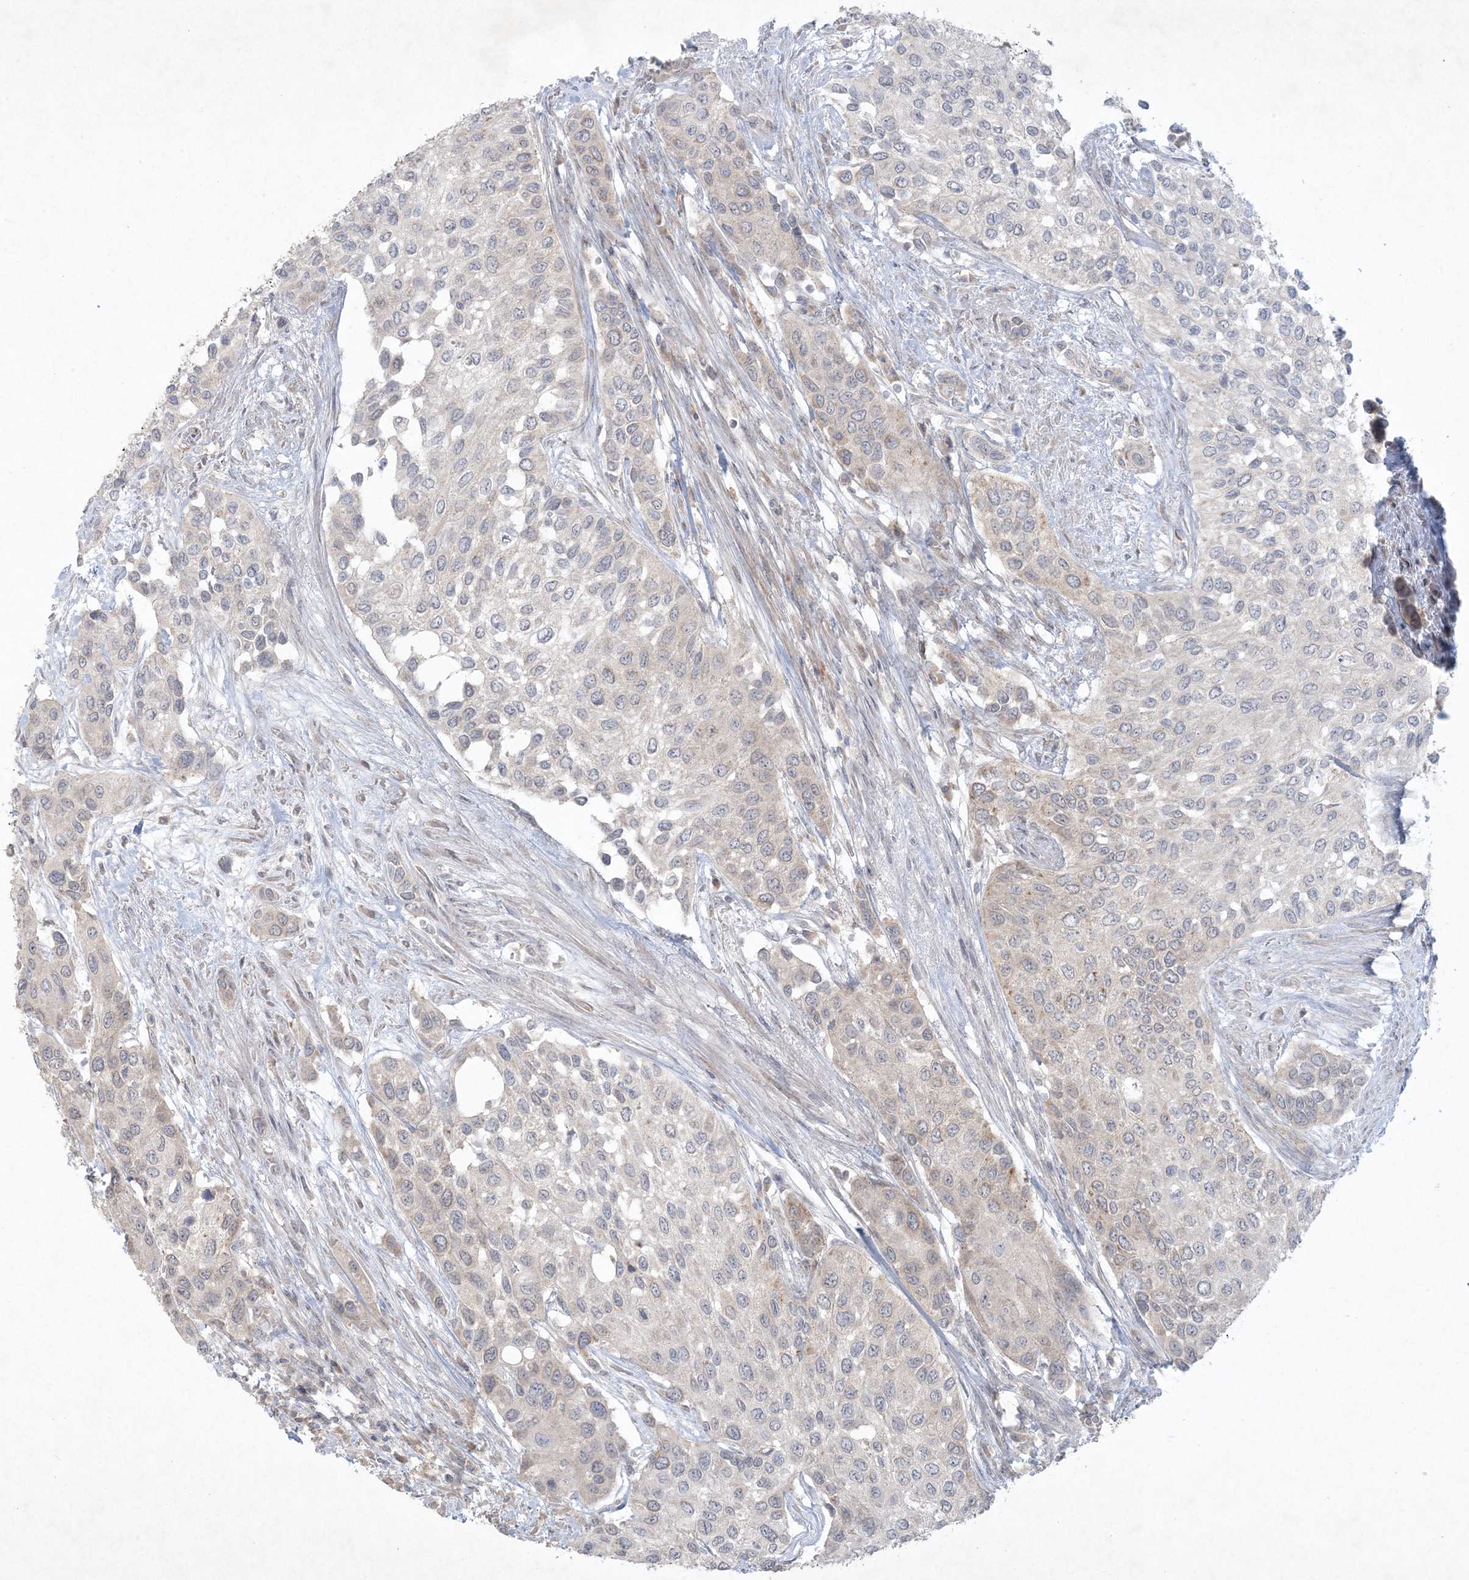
{"staining": {"intensity": "negative", "quantity": "none", "location": "none"}, "tissue": "urothelial cancer", "cell_type": "Tumor cells", "image_type": "cancer", "snomed": [{"axis": "morphology", "description": "Normal tissue, NOS"}, {"axis": "morphology", "description": "Urothelial carcinoma, High grade"}, {"axis": "topography", "description": "Vascular tissue"}, {"axis": "topography", "description": "Urinary bladder"}], "caption": "High magnification brightfield microscopy of high-grade urothelial carcinoma stained with DAB (brown) and counterstained with hematoxylin (blue): tumor cells show no significant staining. (DAB immunohistochemistry visualized using brightfield microscopy, high magnification).", "gene": "NRBP2", "patient": {"sex": "female", "age": 56}}